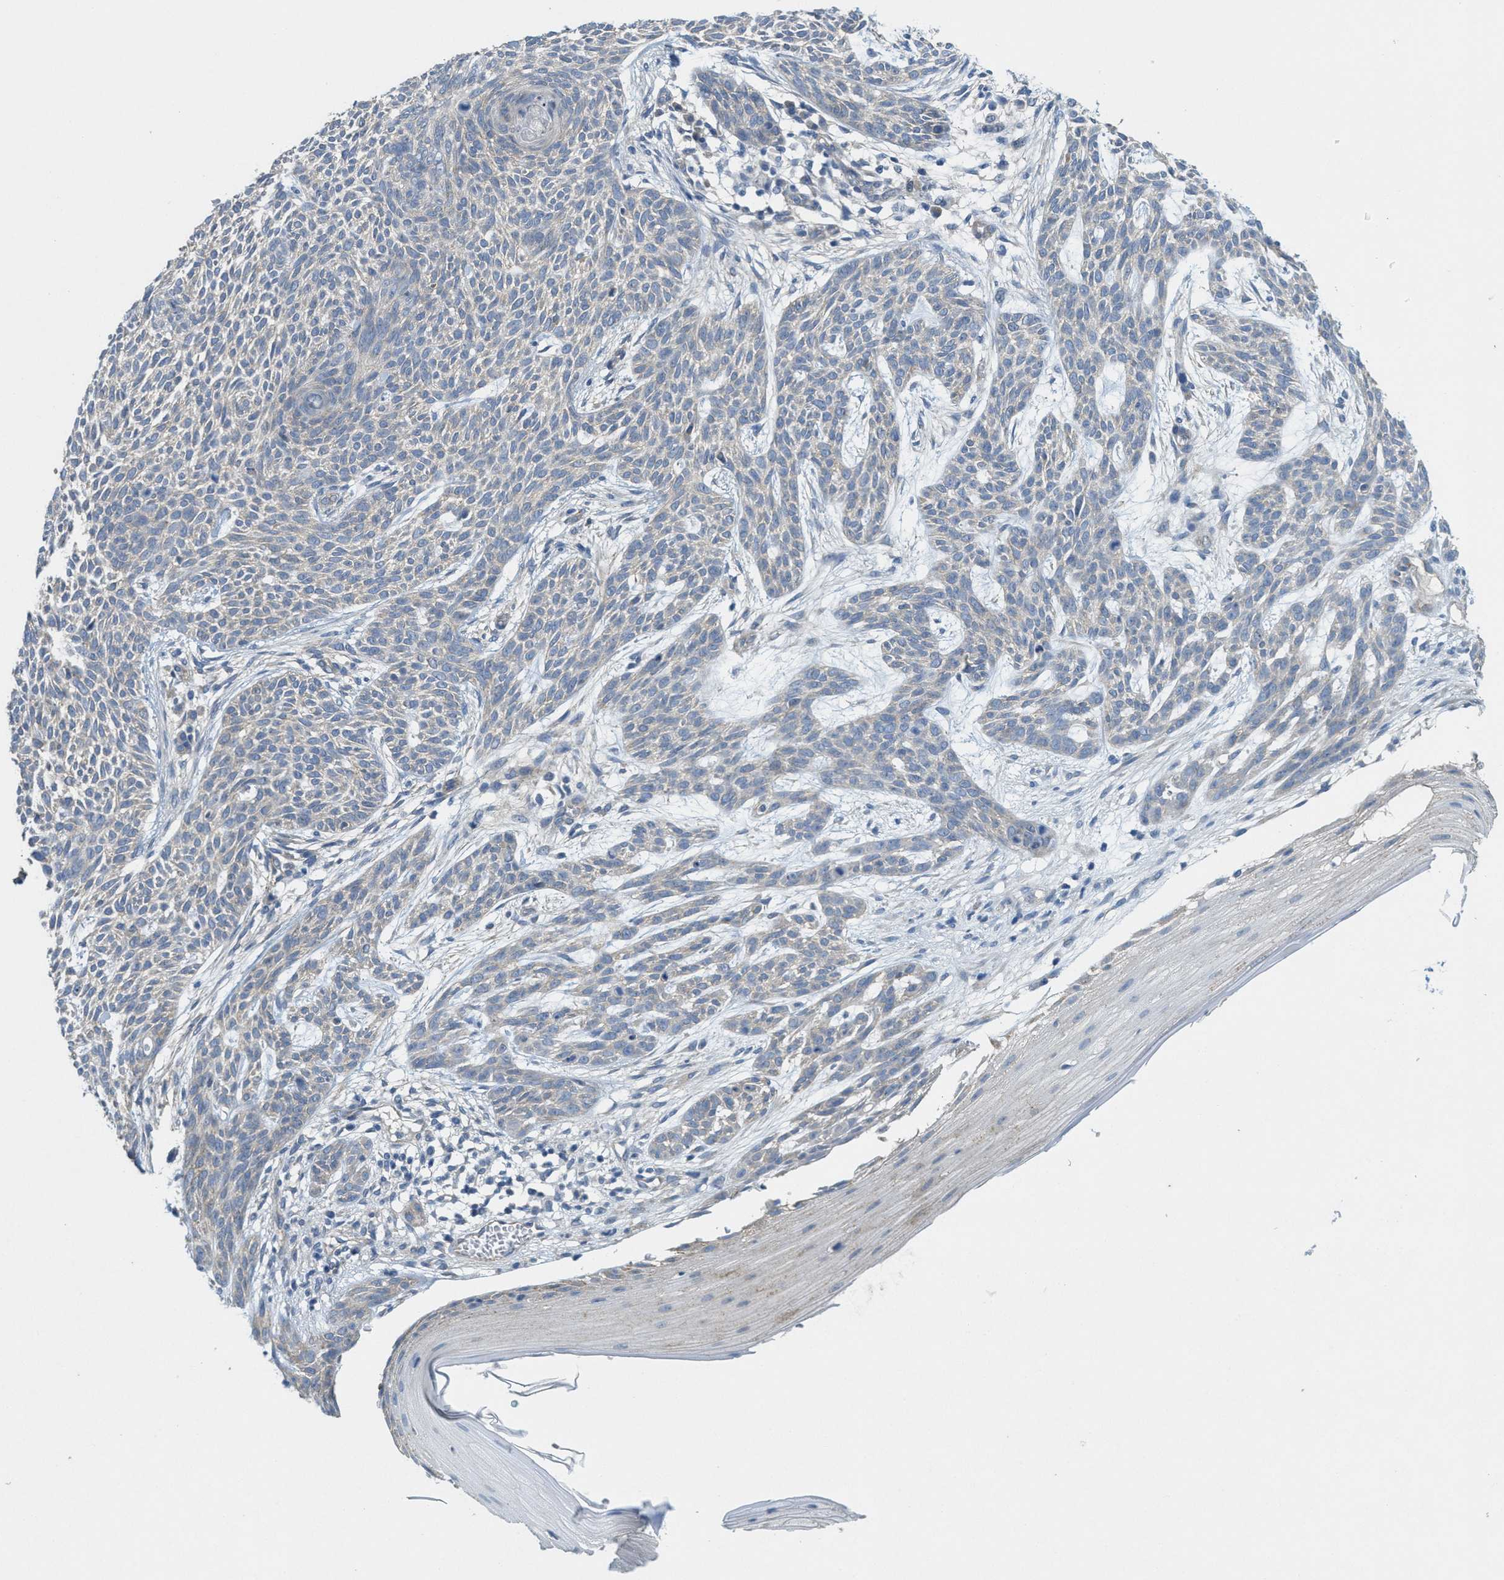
{"staining": {"intensity": "weak", "quantity": "<25%", "location": "cytoplasmic/membranous"}, "tissue": "skin cancer", "cell_type": "Tumor cells", "image_type": "cancer", "snomed": [{"axis": "morphology", "description": "Basal cell carcinoma"}, {"axis": "topography", "description": "Skin"}], "caption": "Image shows no protein staining in tumor cells of skin cancer tissue.", "gene": "ZFYVE9", "patient": {"sex": "female", "age": 59}}